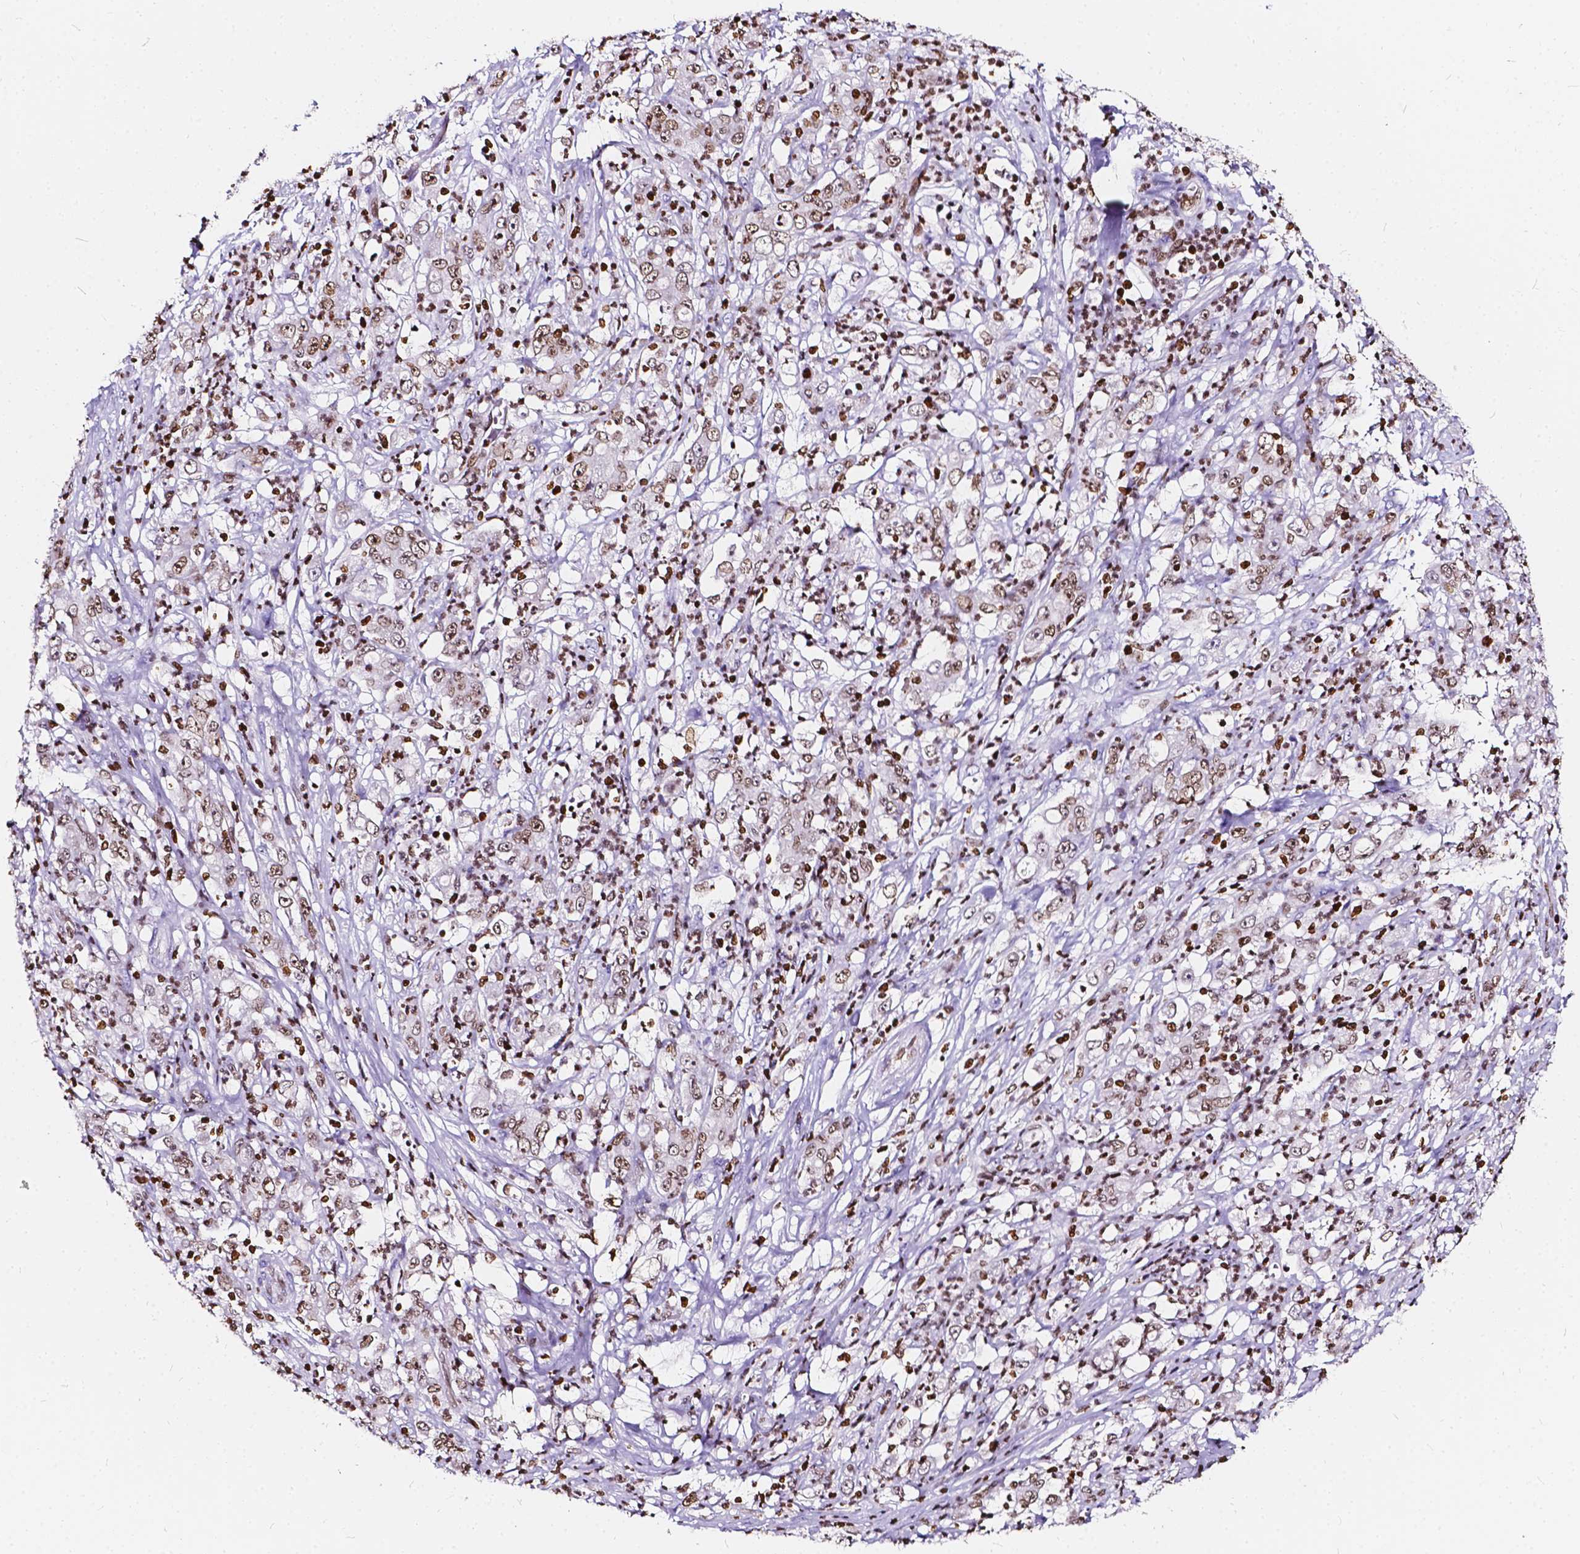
{"staining": {"intensity": "strong", "quantity": ">75%", "location": "nuclear"}, "tissue": "stomach cancer", "cell_type": "Tumor cells", "image_type": "cancer", "snomed": [{"axis": "morphology", "description": "Adenocarcinoma, NOS"}, {"axis": "topography", "description": "Stomach, lower"}], "caption": "Stomach adenocarcinoma stained for a protein reveals strong nuclear positivity in tumor cells. (IHC, brightfield microscopy, high magnification).", "gene": "CBY3", "patient": {"sex": "female", "age": 71}}